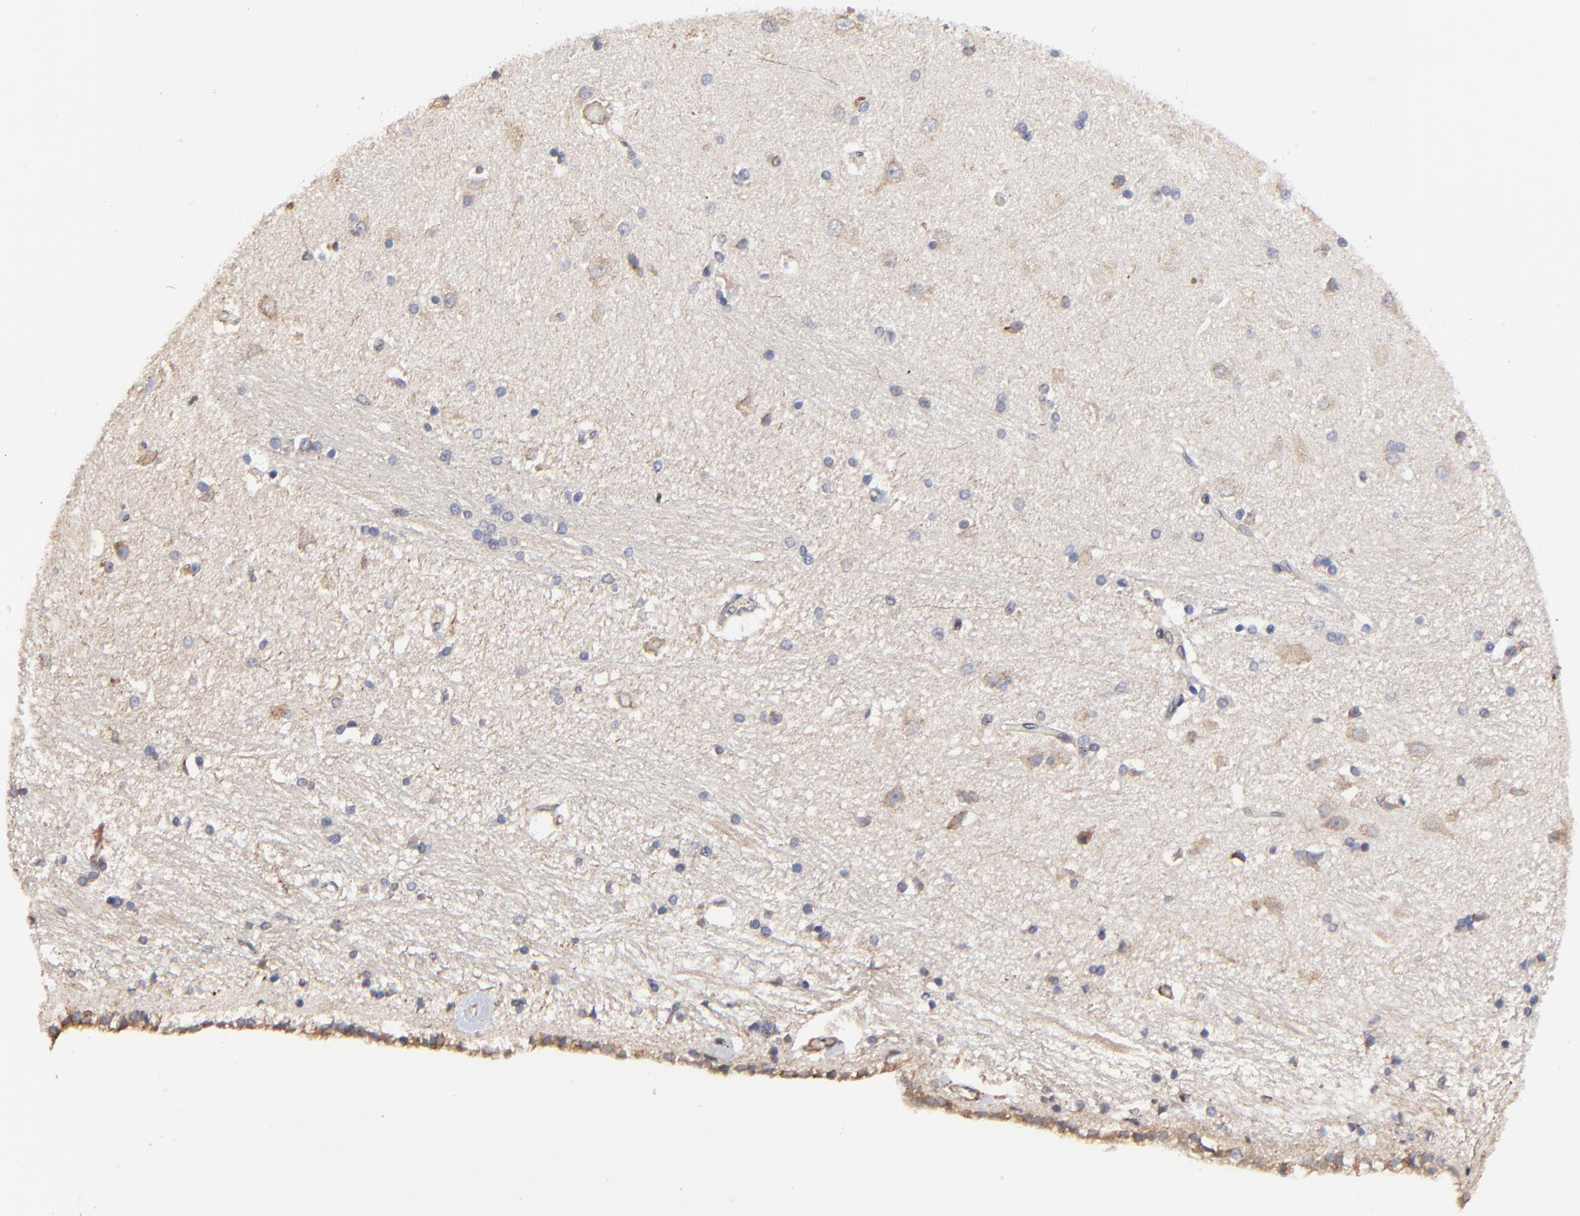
{"staining": {"intensity": "weak", "quantity": "25%-75%", "location": "cytoplasmic/membranous"}, "tissue": "hippocampus", "cell_type": "Glial cells", "image_type": "normal", "snomed": [{"axis": "morphology", "description": "Normal tissue, NOS"}, {"axis": "topography", "description": "Hippocampus"}], "caption": "Brown immunohistochemical staining in benign human hippocampus exhibits weak cytoplasmic/membranous staining in approximately 25%-75% of glial cells.", "gene": "ELP2", "patient": {"sex": "female", "age": 54}}